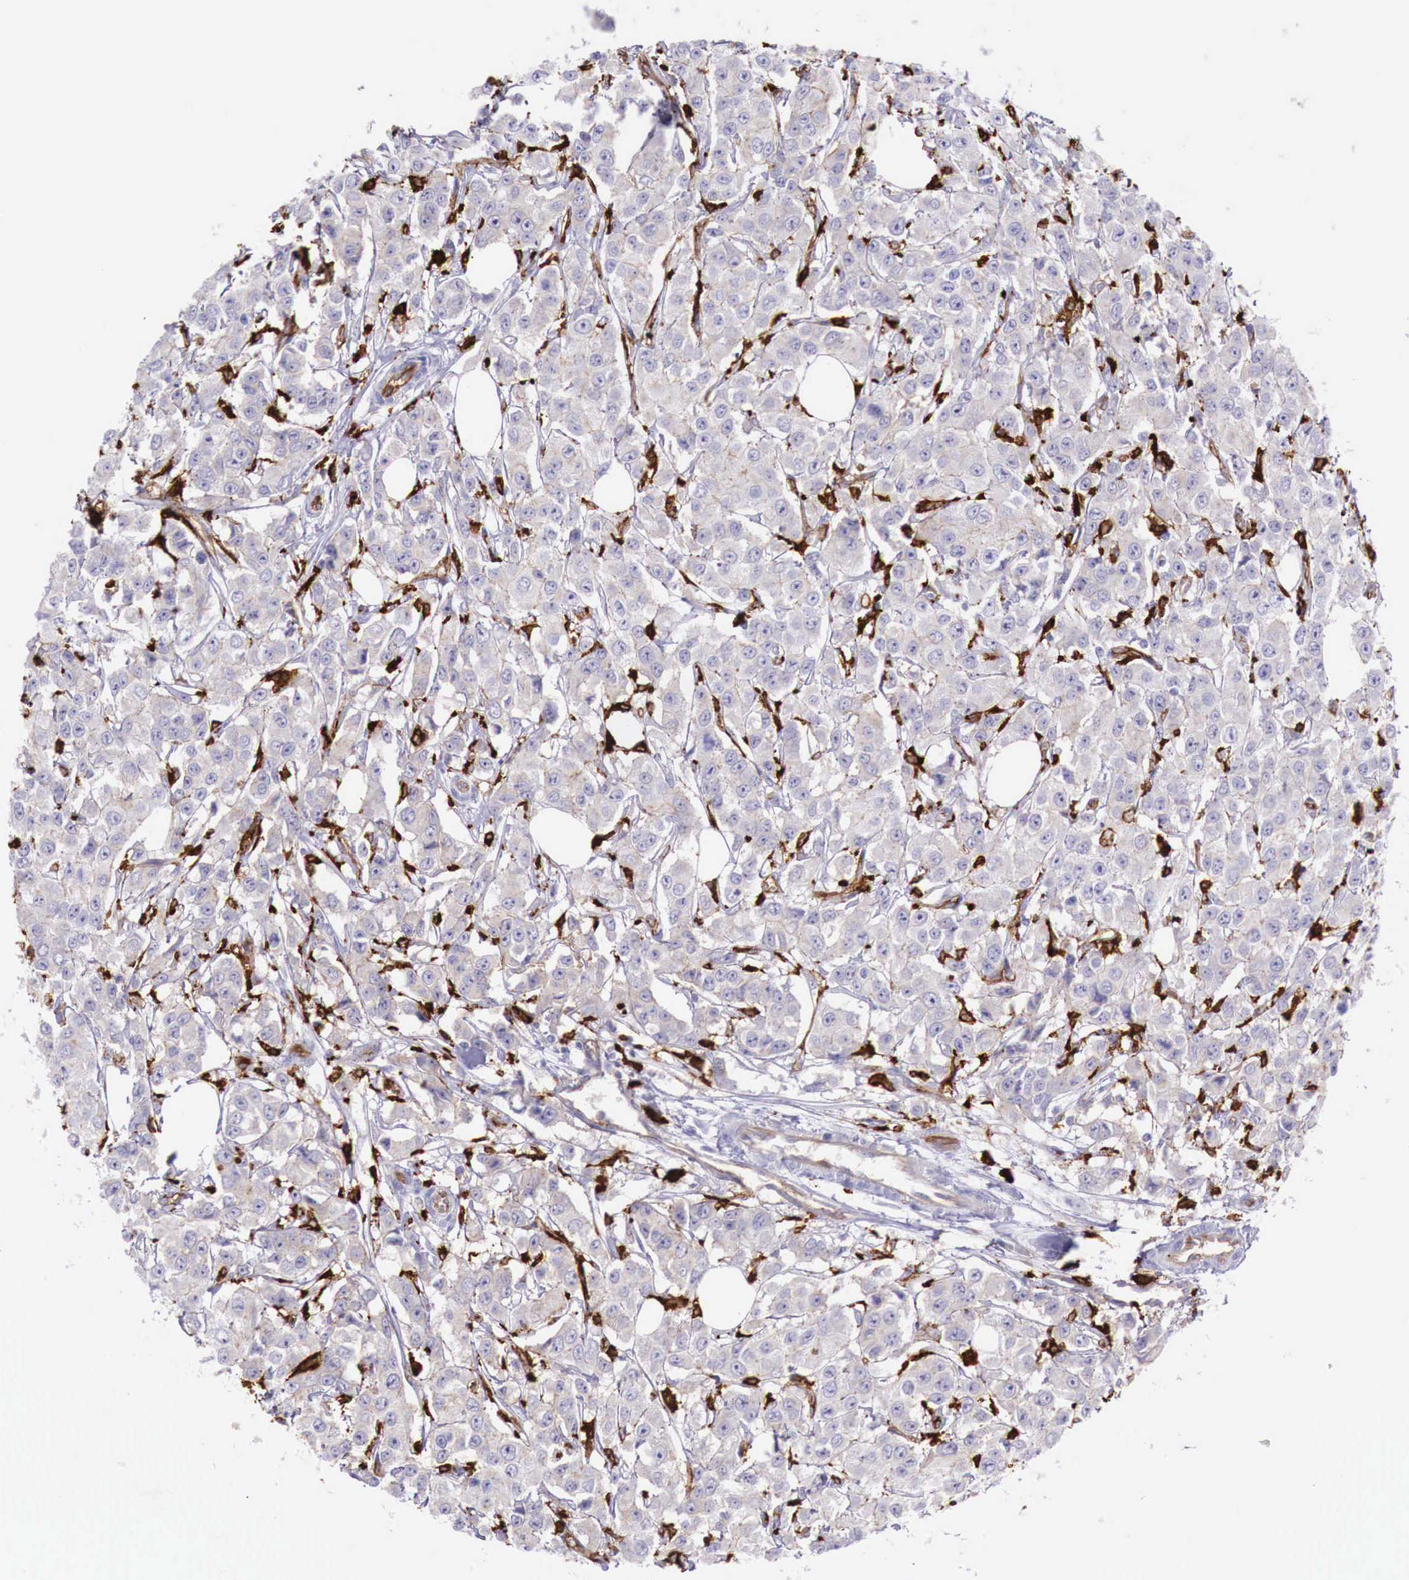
{"staining": {"intensity": "weak", "quantity": "25%-75%", "location": "cytoplasmic/membranous"}, "tissue": "breast cancer", "cell_type": "Tumor cells", "image_type": "cancer", "snomed": [{"axis": "morphology", "description": "Duct carcinoma"}, {"axis": "topography", "description": "Breast"}], "caption": "Tumor cells exhibit low levels of weak cytoplasmic/membranous positivity in about 25%-75% of cells in human infiltrating ductal carcinoma (breast).", "gene": "MSR1", "patient": {"sex": "female", "age": 58}}